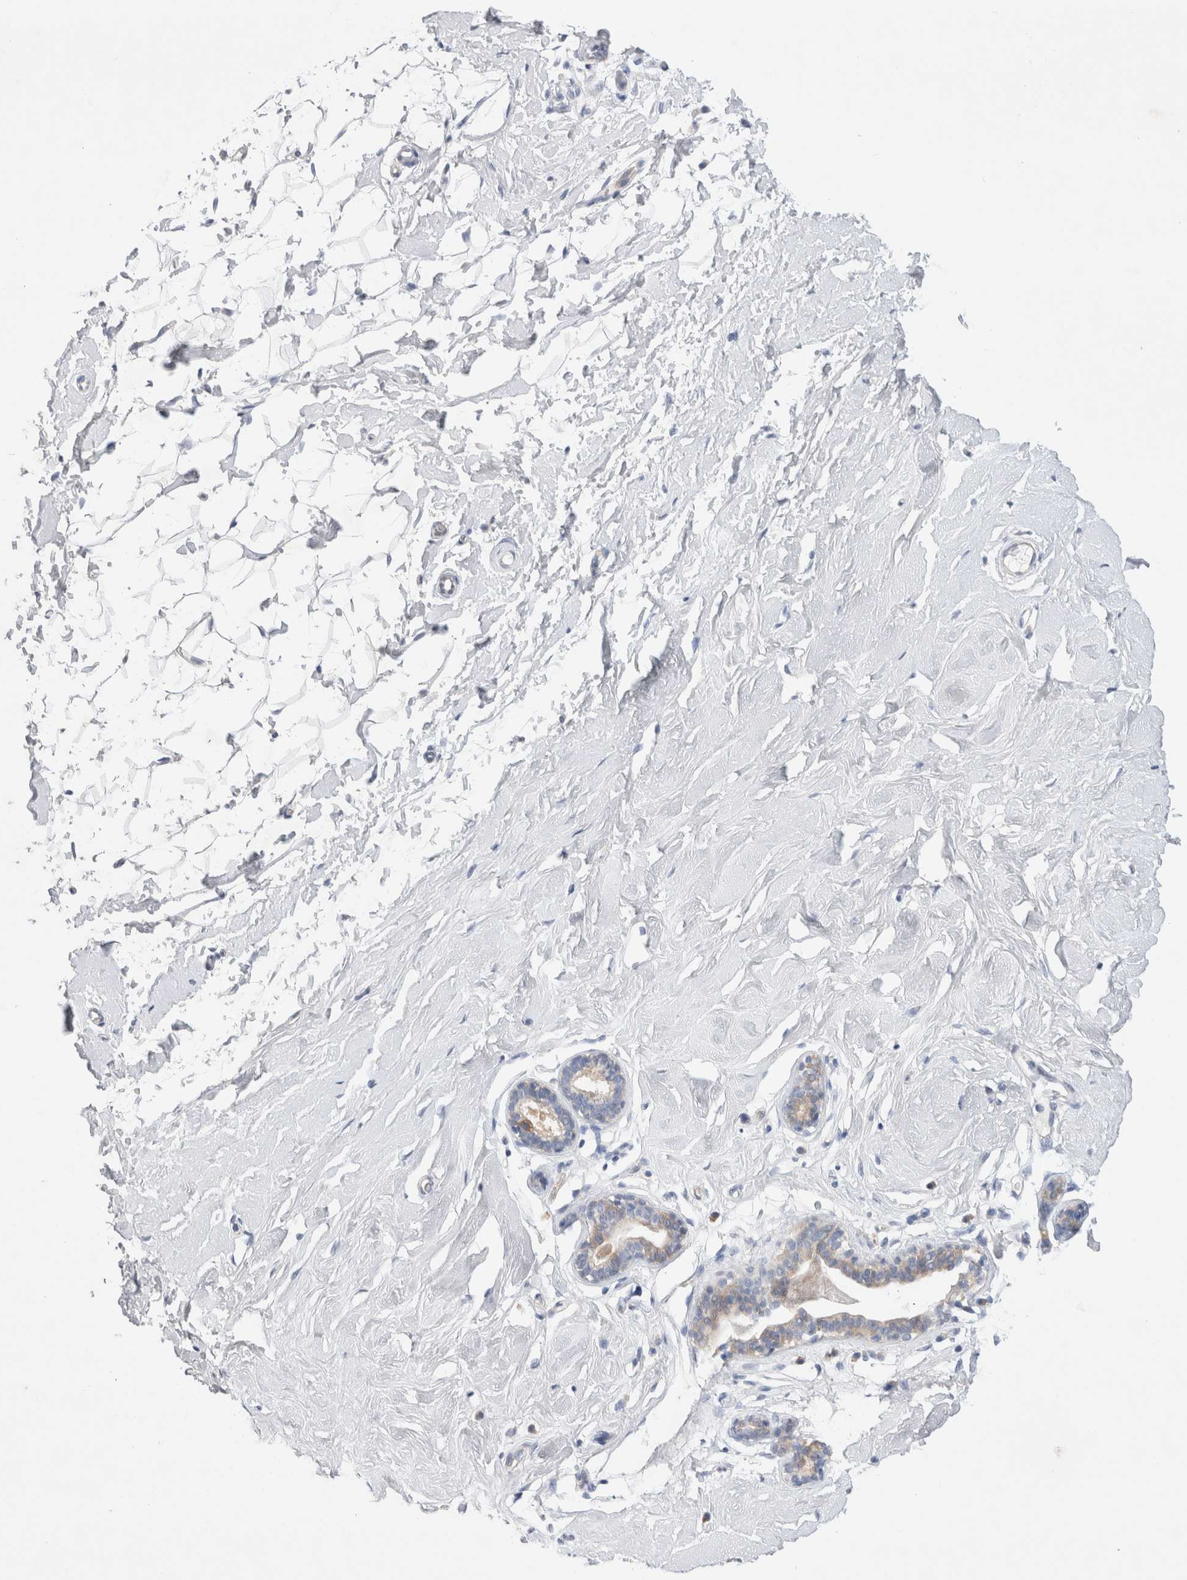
{"staining": {"intensity": "negative", "quantity": "none", "location": "none"}, "tissue": "breast", "cell_type": "Adipocytes", "image_type": "normal", "snomed": [{"axis": "morphology", "description": "Normal tissue, NOS"}, {"axis": "topography", "description": "Breast"}], "caption": "There is no significant positivity in adipocytes of breast. (DAB (3,3'-diaminobenzidine) immunohistochemistry (IHC) visualized using brightfield microscopy, high magnification).", "gene": "RBM12B", "patient": {"sex": "female", "age": 23}}